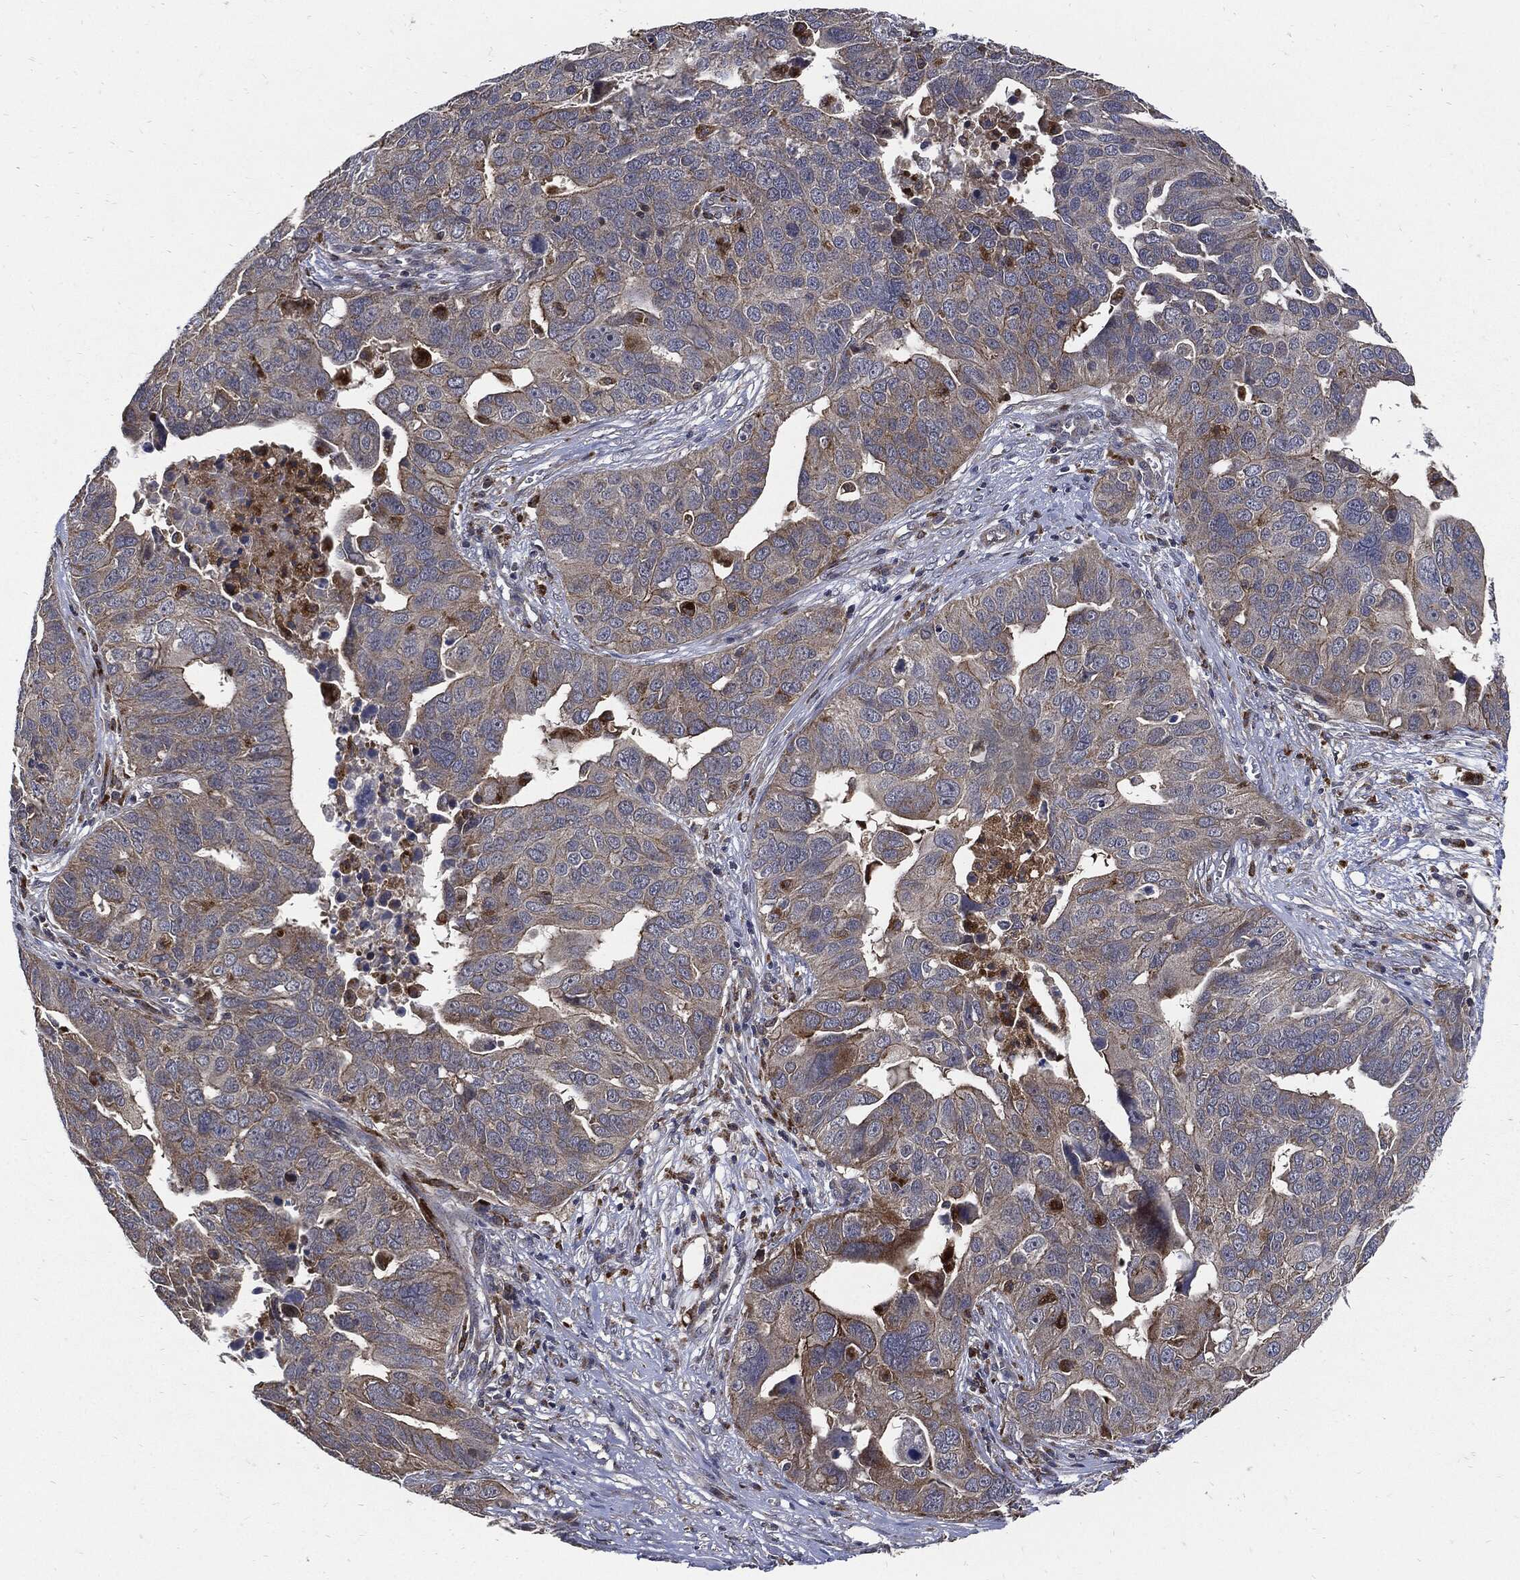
{"staining": {"intensity": "moderate", "quantity": "<25%", "location": "cytoplasmic/membranous"}, "tissue": "ovarian cancer", "cell_type": "Tumor cells", "image_type": "cancer", "snomed": [{"axis": "morphology", "description": "Carcinoma, endometroid"}, {"axis": "topography", "description": "Soft tissue"}, {"axis": "topography", "description": "Ovary"}], "caption": "IHC (DAB) staining of human ovarian cancer demonstrates moderate cytoplasmic/membranous protein positivity in approximately <25% of tumor cells. (DAB IHC, brown staining for protein, blue staining for nuclei).", "gene": "SLC31A2", "patient": {"sex": "female", "age": 52}}